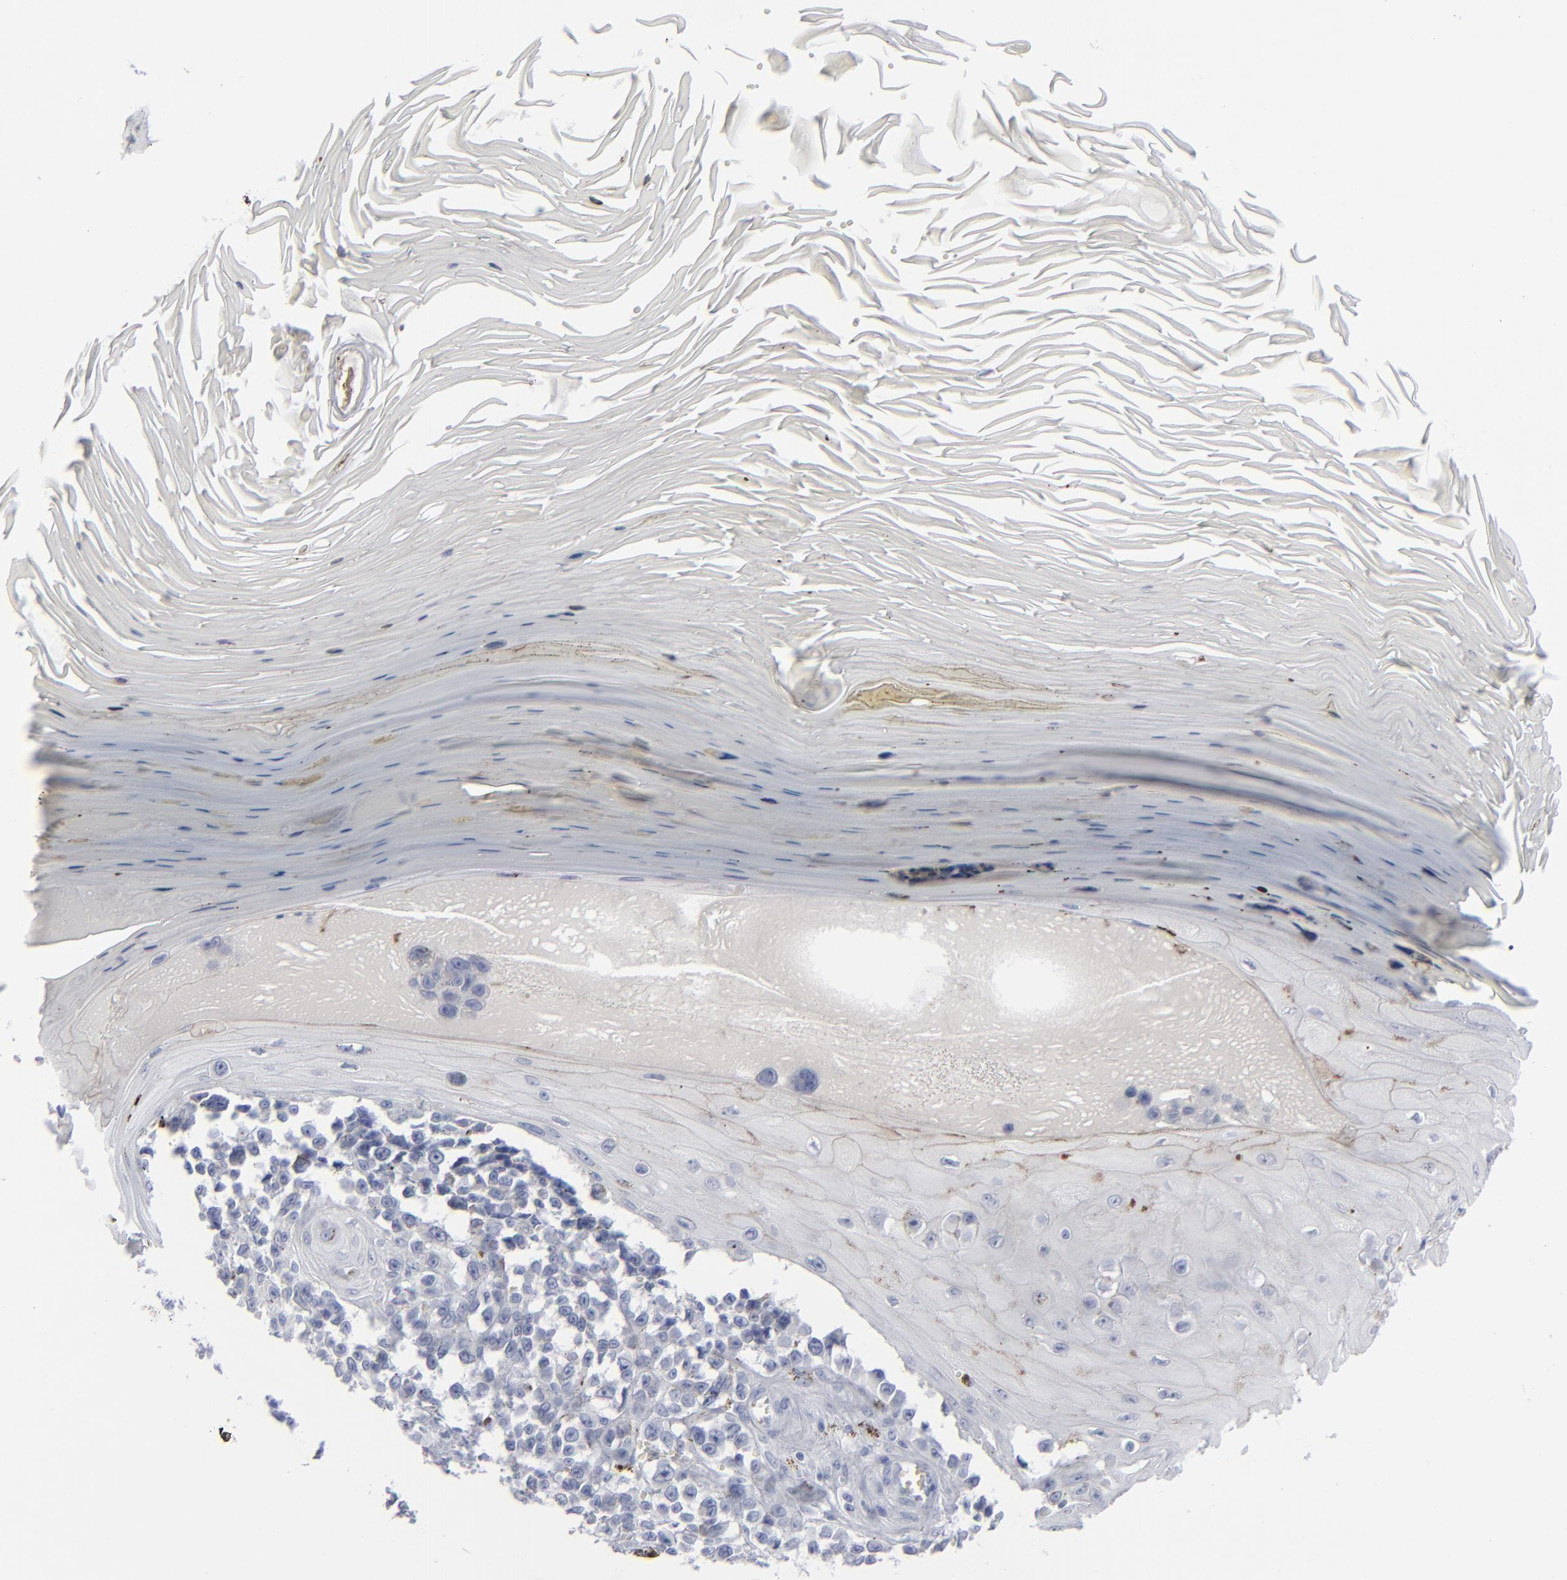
{"staining": {"intensity": "negative", "quantity": "none", "location": "none"}, "tissue": "melanoma", "cell_type": "Tumor cells", "image_type": "cancer", "snomed": [{"axis": "morphology", "description": "Malignant melanoma, NOS"}, {"axis": "topography", "description": "Skin"}], "caption": "A micrograph of melanoma stained for a protein displays no brown staining in tumor cells. The staining is performed using DAB brown chromogen with nuclei counter-stained in using hematoxylin.", "gene": "MSLN", "patient": {"sex": "female", "age": 82}}